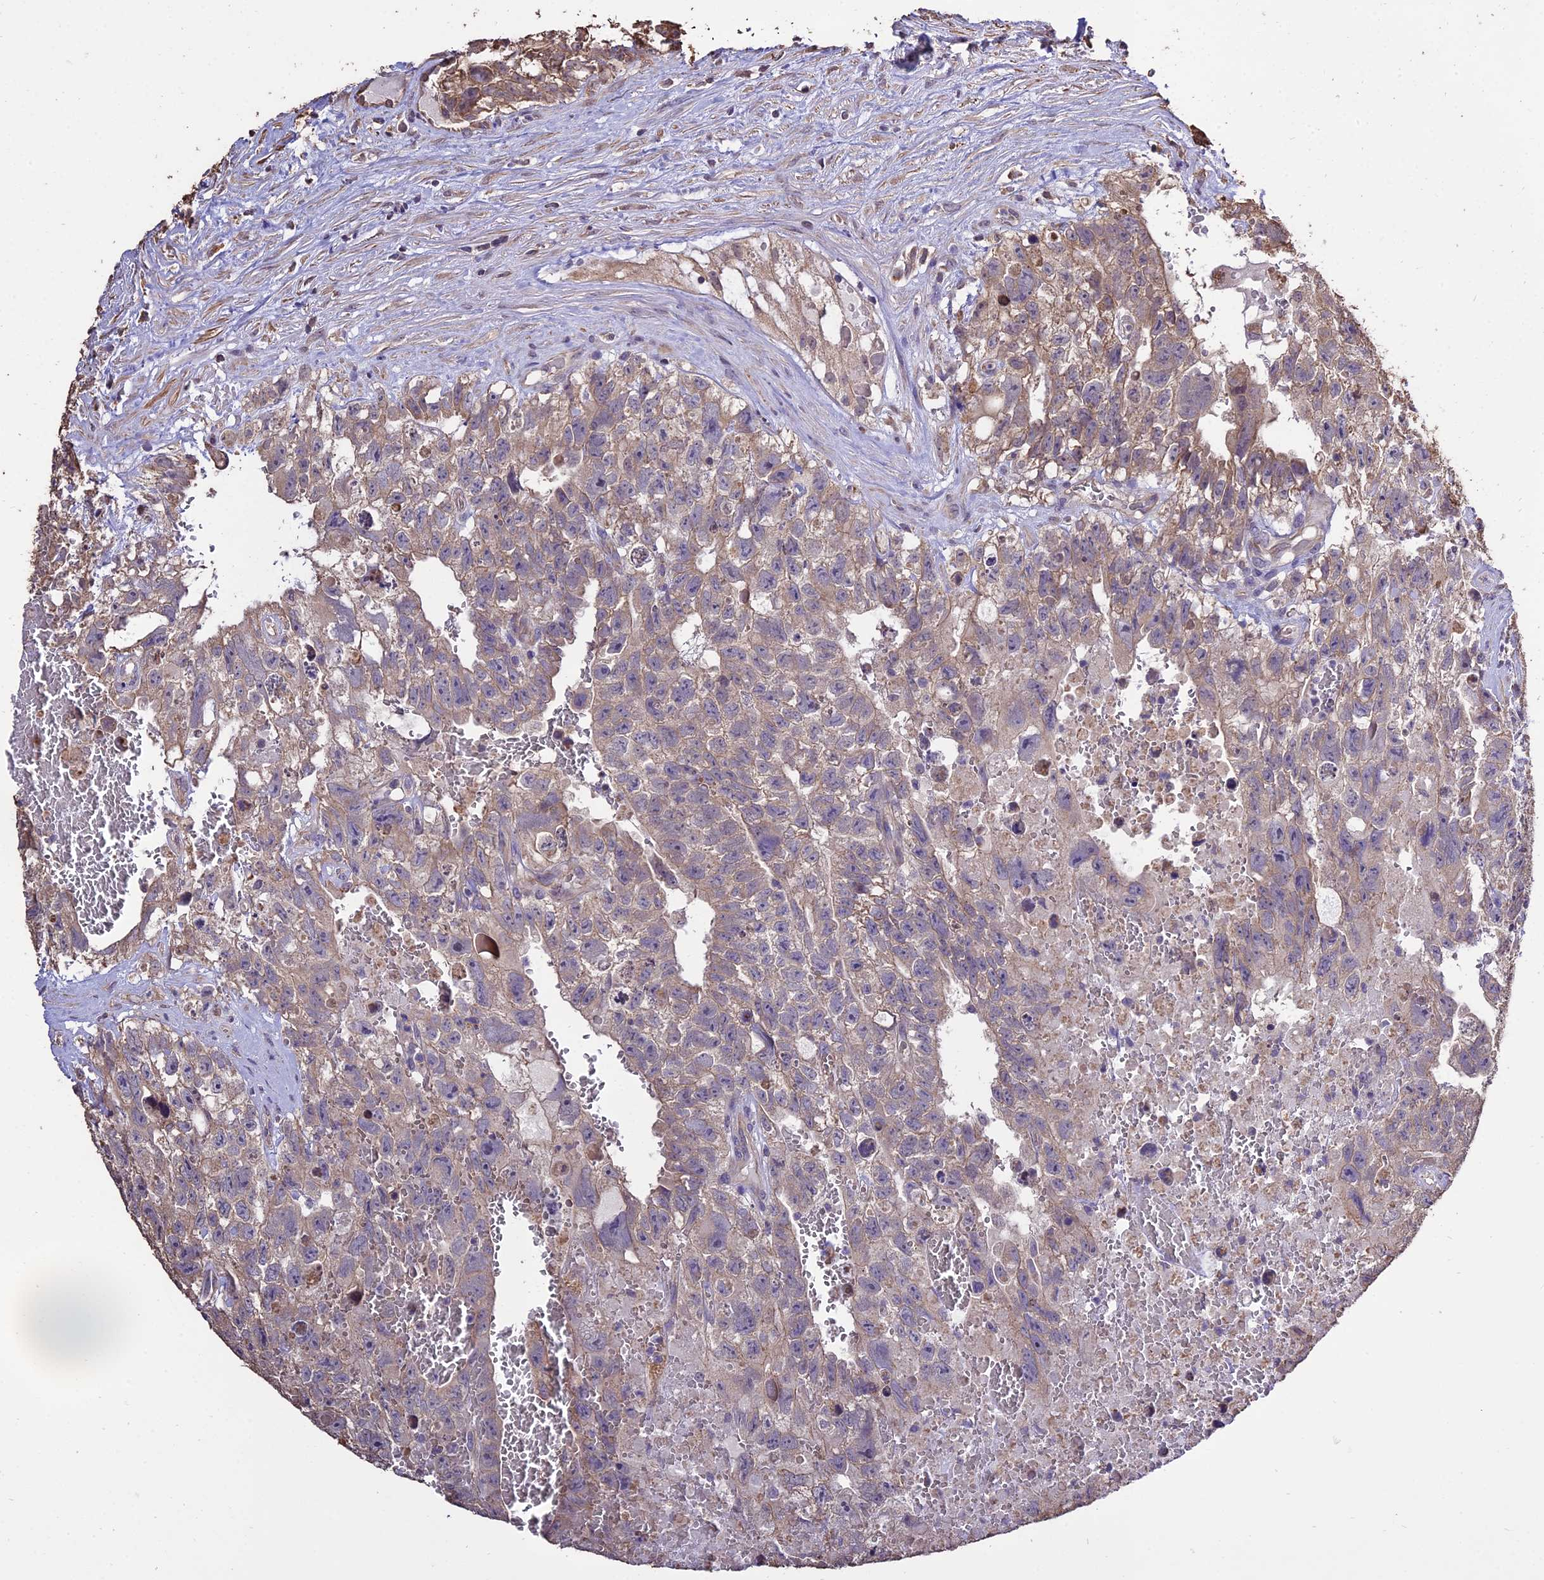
{"staining": {"intensity": "negative", "quantity": "none", "location": "none"}, "tissue": "testis cancer", "cell_type": "Tumor cells", "image_type": "cancer", "snomed": [{"axis": "morphology", "description": "Carcinoma, Embryonal, NOS"}, {"axis": "topography", "description": "Testis"}], "caption": "IHC micrograph of testis embryonal carcinoma stained for a protein (brown), which demonstrates no expression in tumor cells.", "gene": "PGPEP1L", "patient": {"sex": "male", "age": 26}}